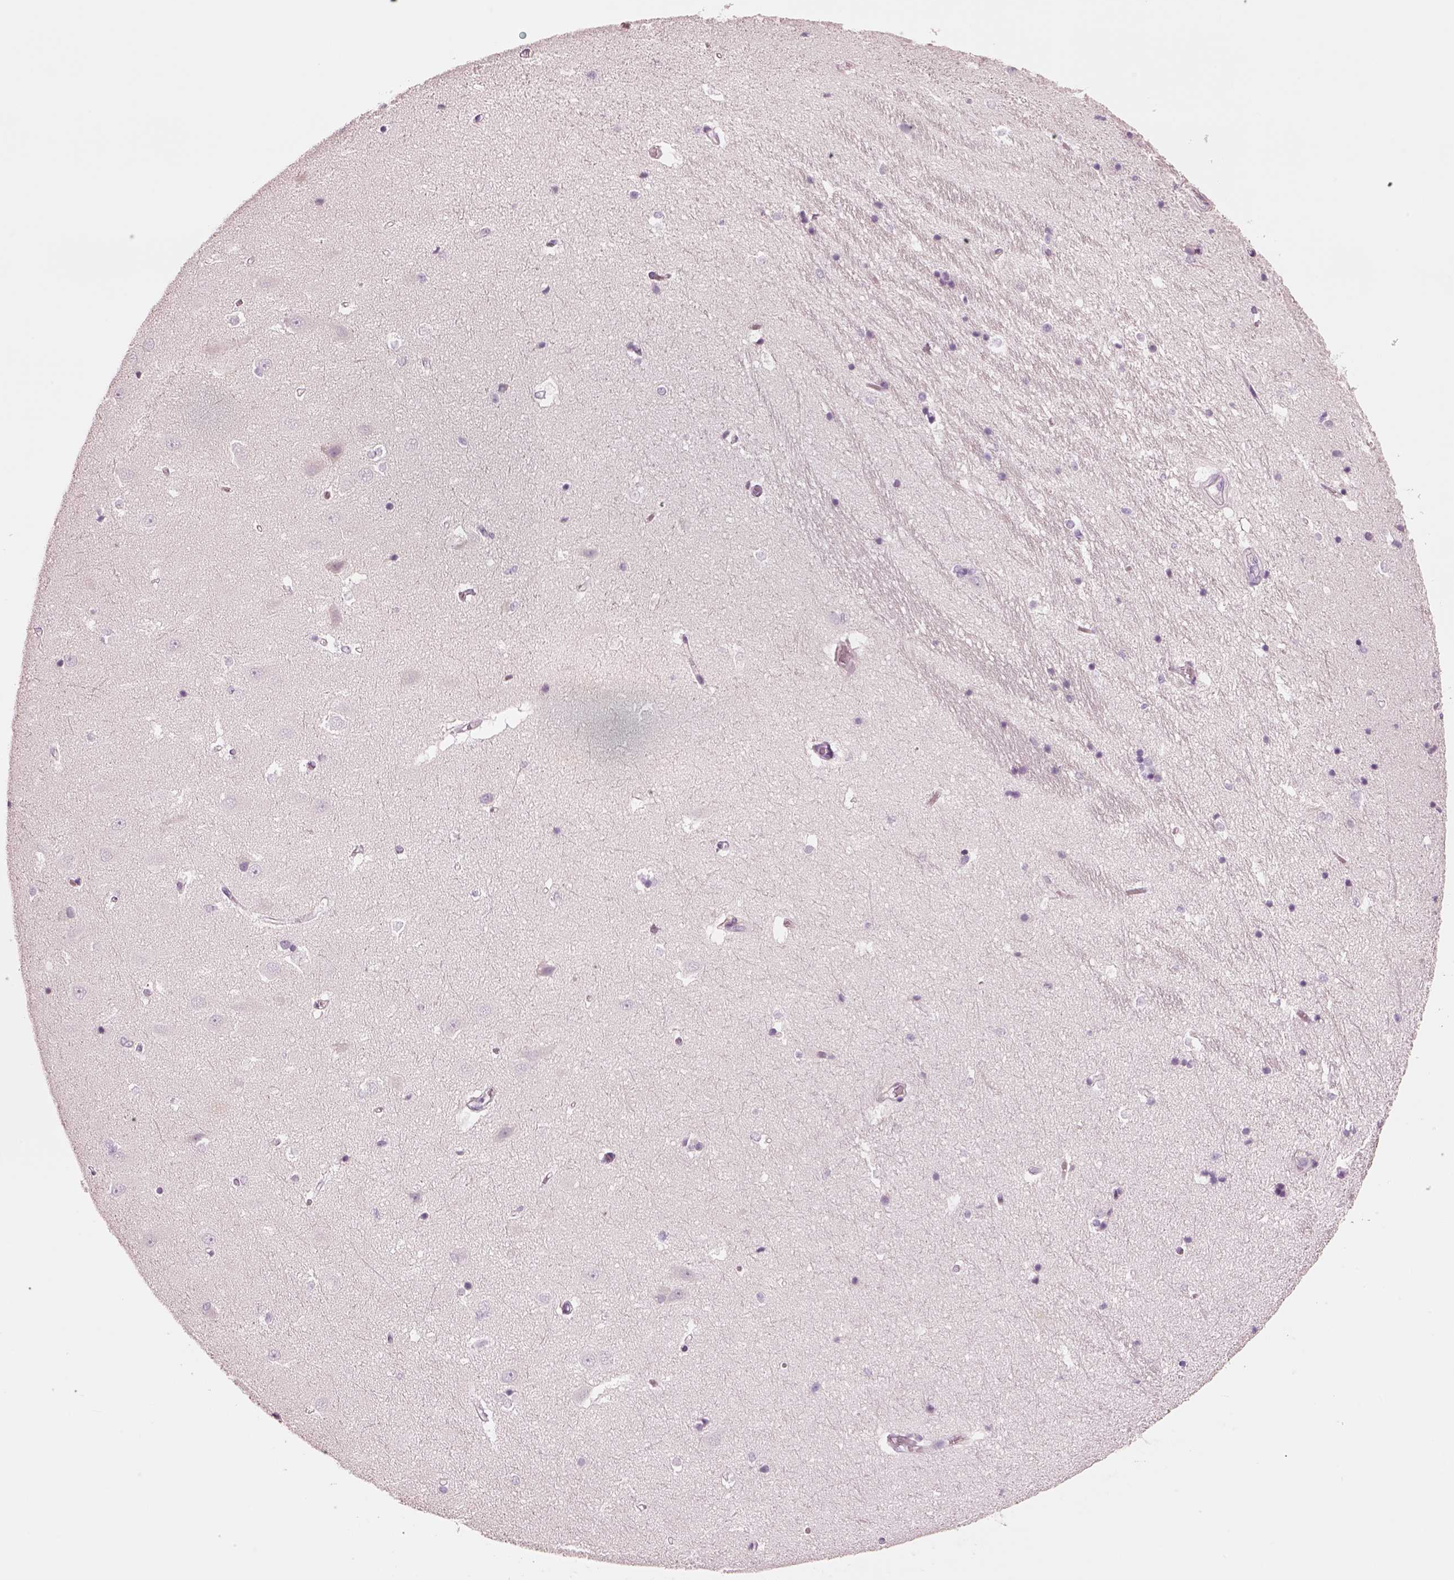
{"staining": {"intensity": "negative", "quantity": "none", "location": "none"}, "tissue": "hippocampus", "cell_type": "Glial cells", "image_type": "normal", "snomed": [{"axis": "morphology", "description": "Normal tissue, NOS"}, {"axis": "topography", "description": "Hippocampus"}], "caption": "There is no significant expression in glial cells of hippocampus. (DAB immunohistochemistry, high magnification).", "gene": "PNOC", "patient": {"sex": "male", "age": 44}}